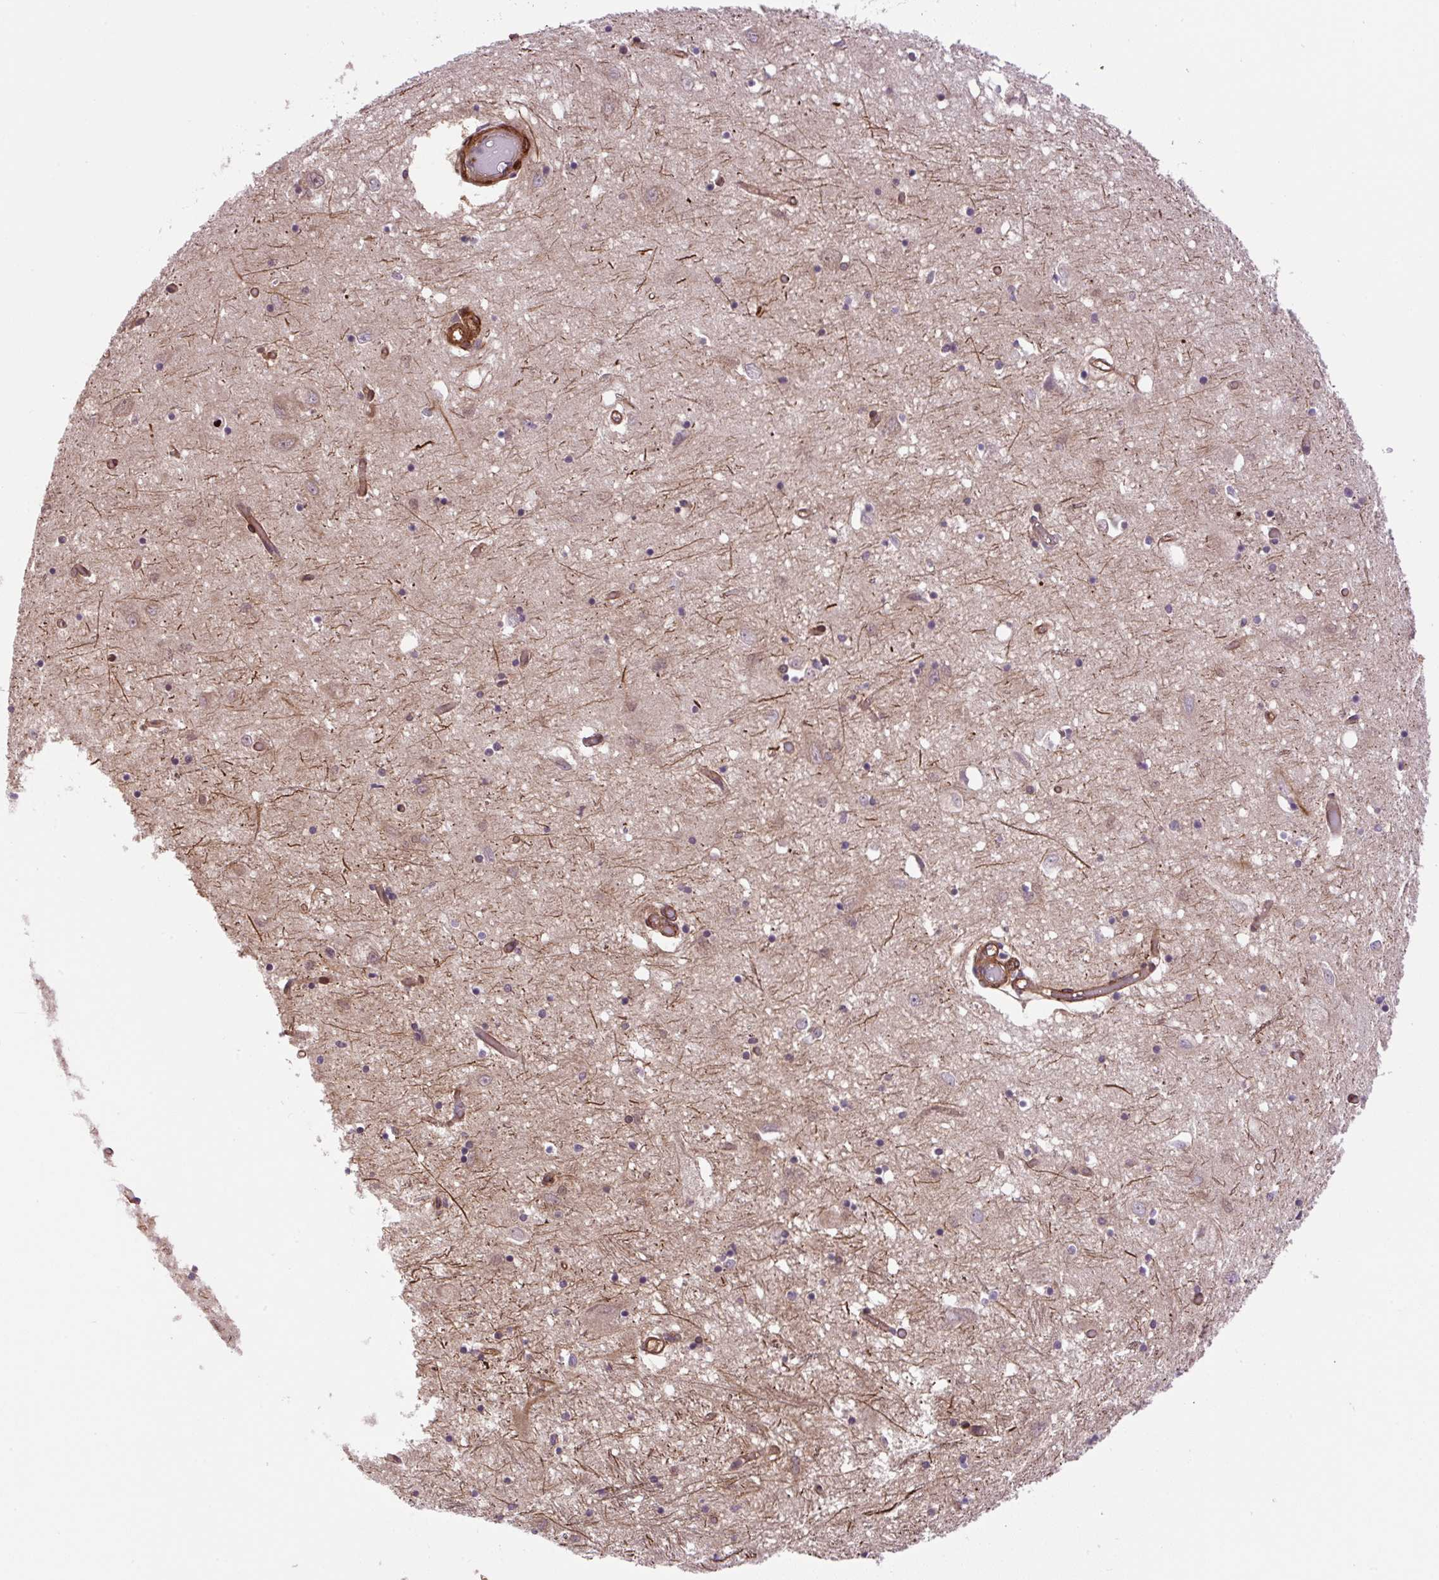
{"staining": {"intensity": "moderate", "quantity": "<25%", "location": "cytoplasmic/membranous"}, "tissue": "caudate", "cell_type": "Glial cells", "image_type": "normal", "snomed": [{"axis": "morphology", "description": "Normal tissue, NOS"}, {"axis": "topography", "description": "Lateral ventricle wall"}], "caption": "This is an image of immunohistochemistry (IHC) staining of normal caudate, which shows moderate expression in the cytoplasmic/membranous of glial cells.", "gene": "SEPTIN10", "patient": {"sex": "male", "age": 70}}